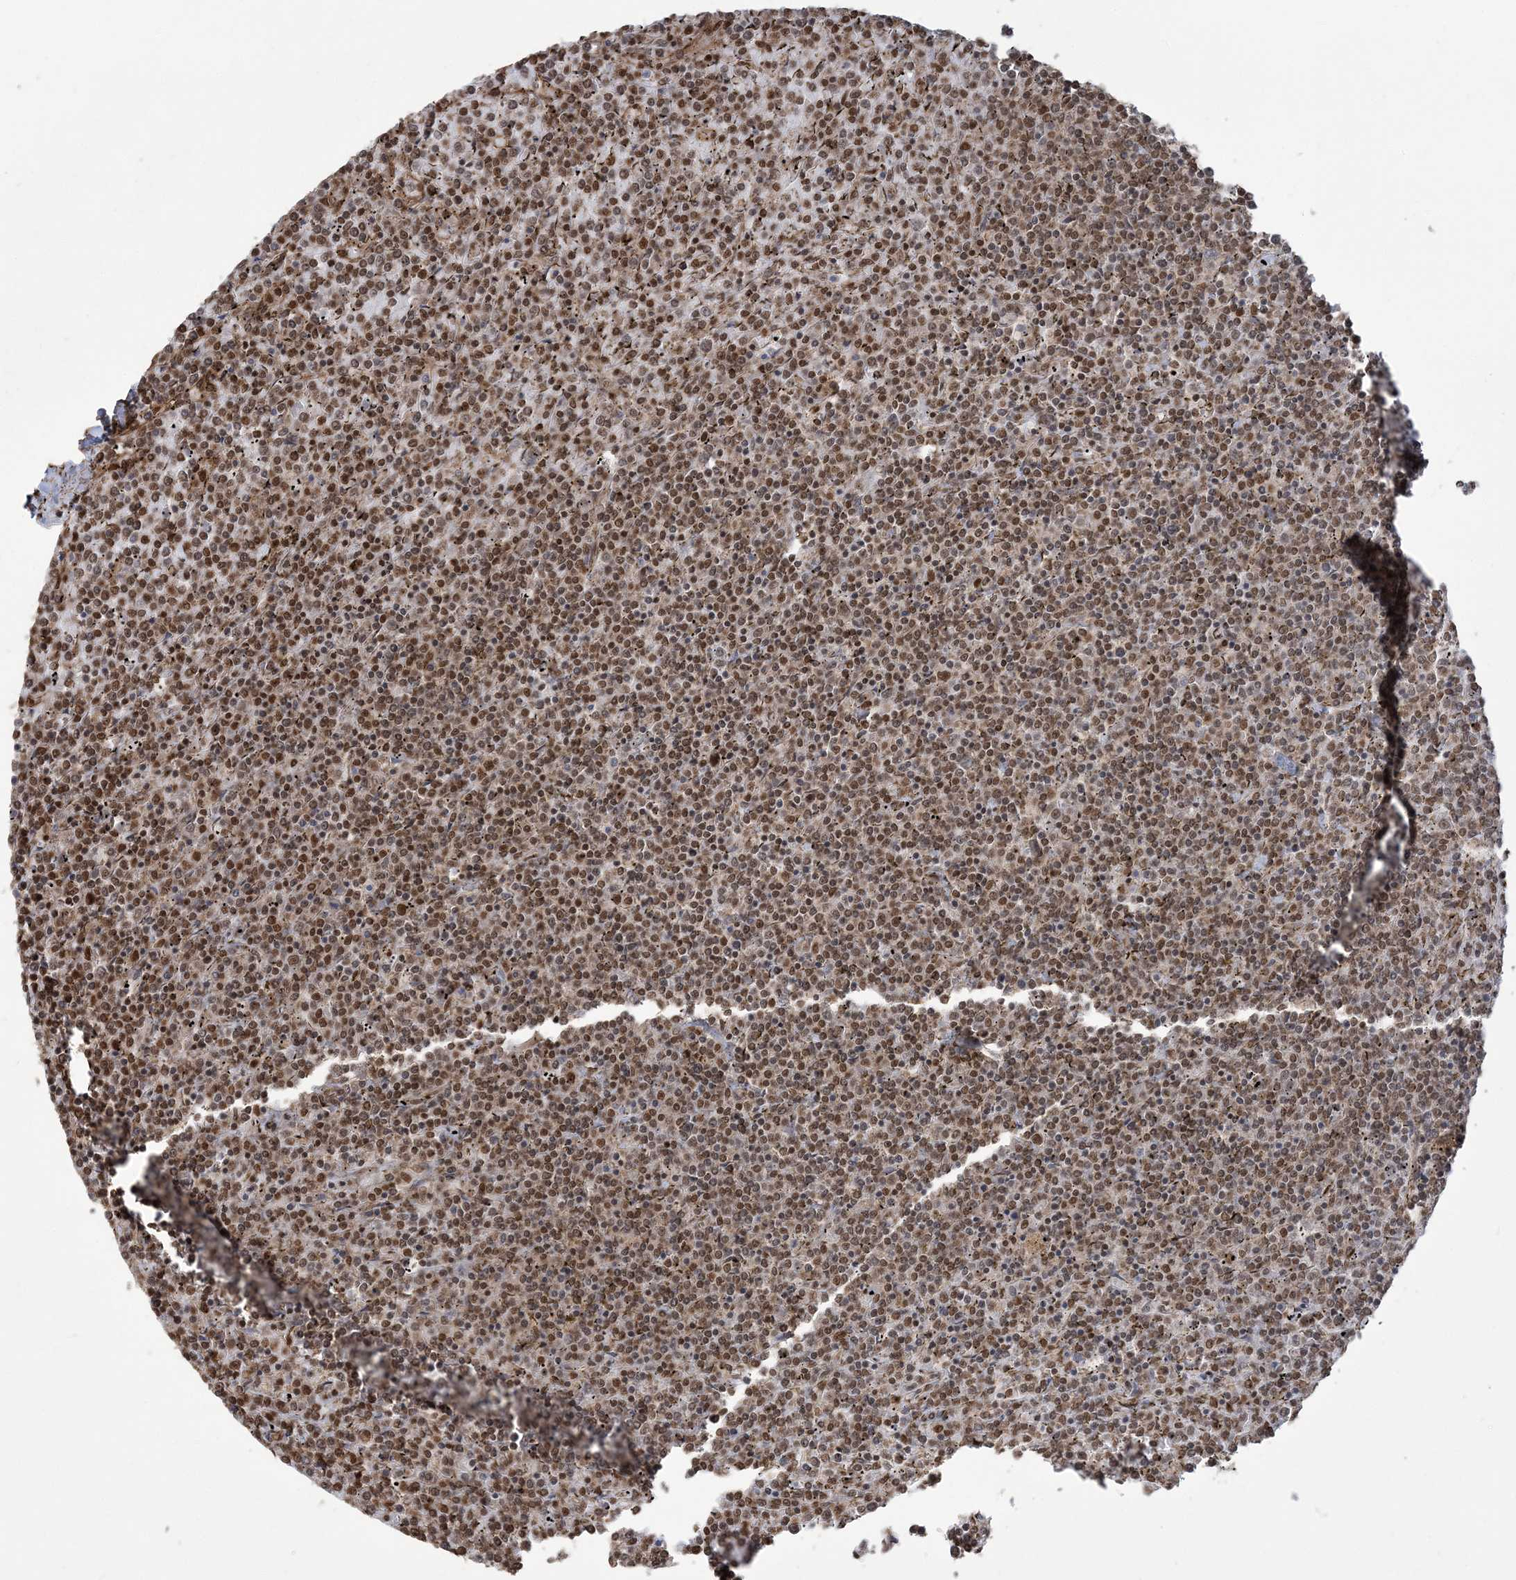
{"staining": {"intensity": "moderate", "quantity": ">75%", "location": "nuclear"}, "tissue": "lymphoma", "cell_type": "Tumor cells", "image_type": "cancer", "snomed": [{"axis": "morphology", "description": "Malignant lymphoma, non-Hodgkin's type, Low grade"}, {"axis": "topography", "description": "Spleen"}], "caption": "Human lymphoma stained with a protein marker demonstrates moderate staining in tumor cells.", "gene": "ZNF839", "patient": {"sex": "female", "age": 19}}